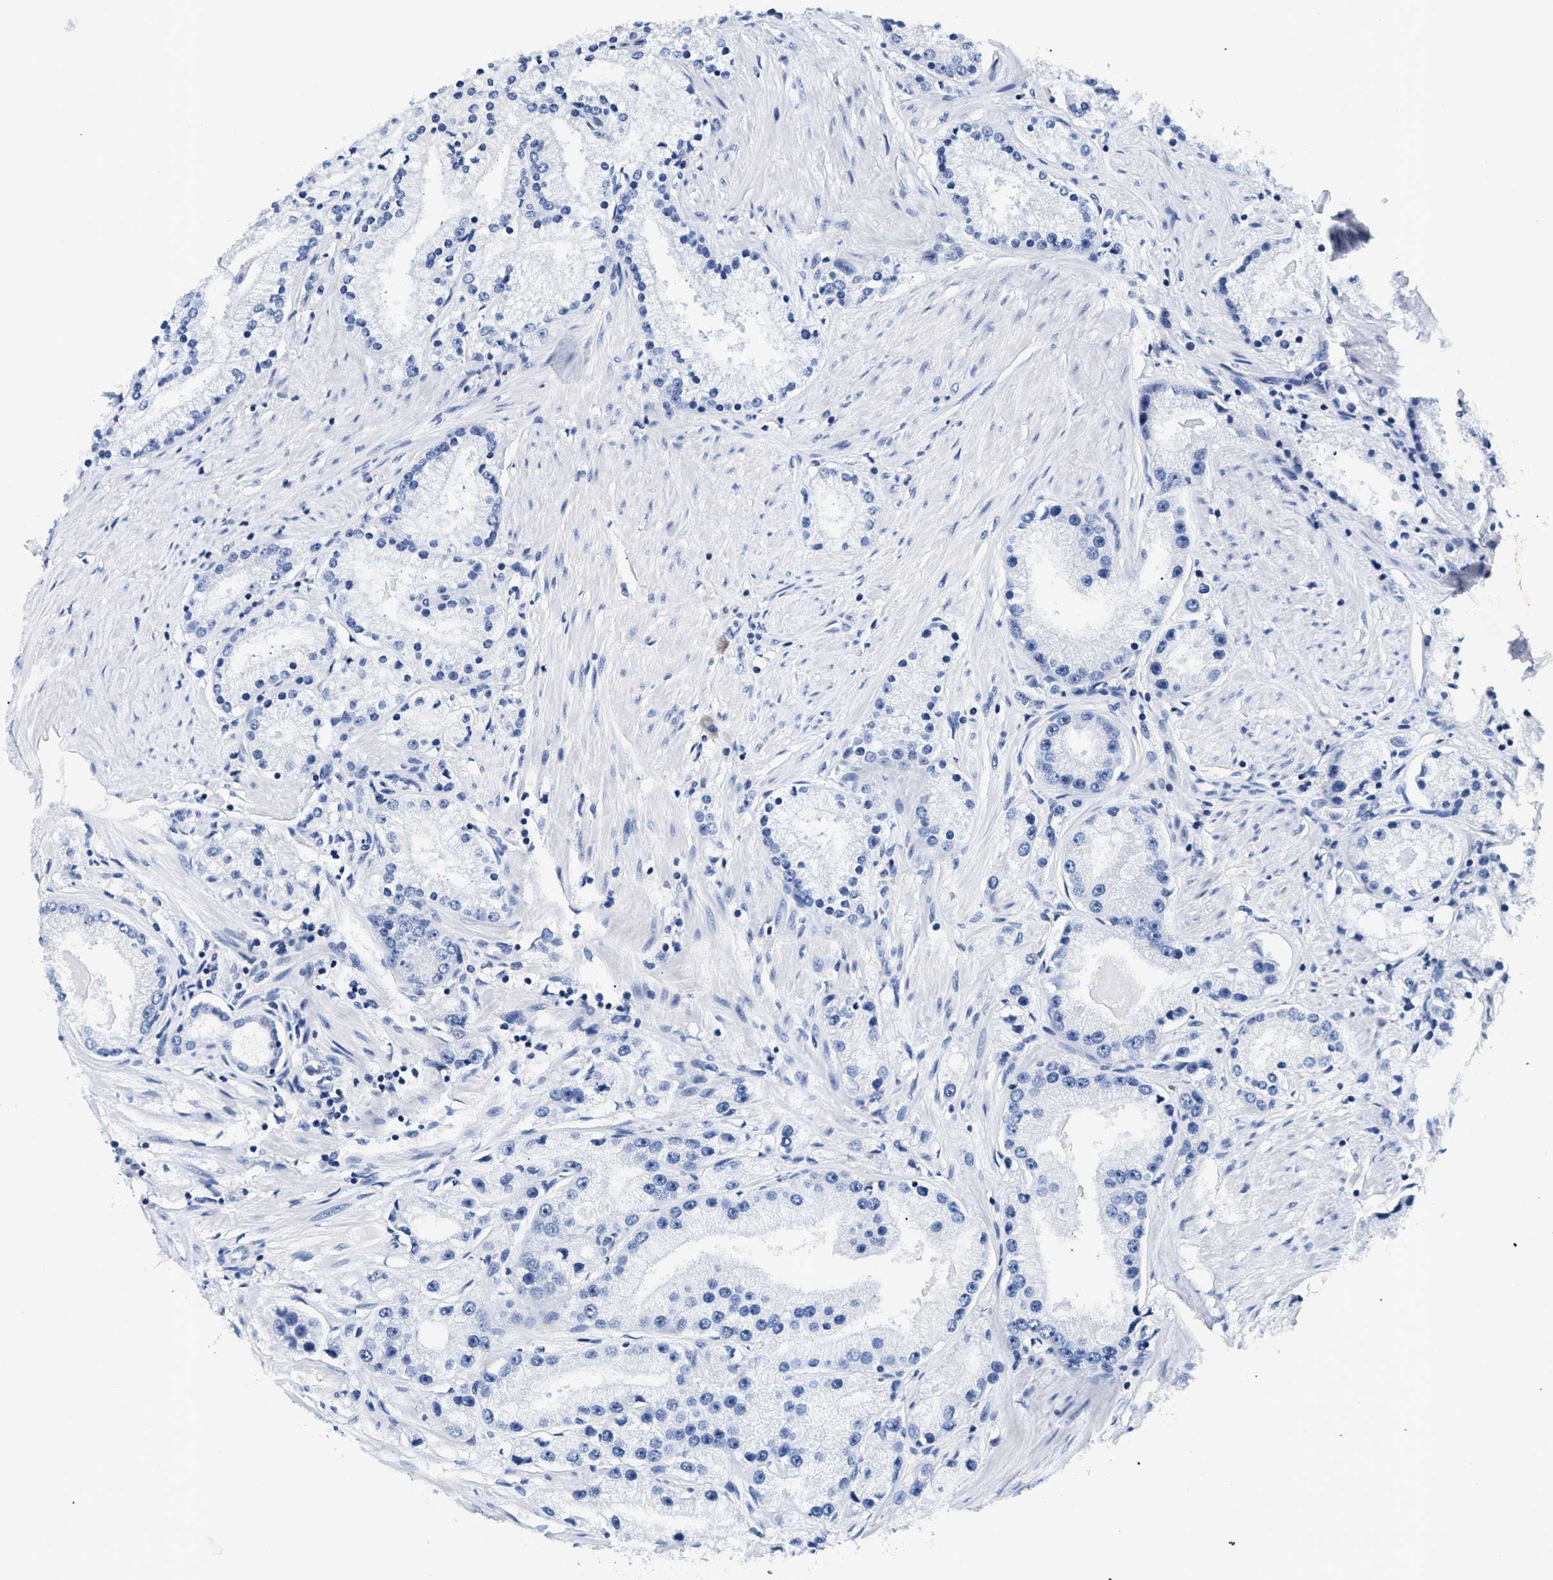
{"staining": {"intensity": "negative", "quantity": "none", "location": "none"}, "tissue": "prostate cancer", "cell_type": "Tumor cells", "image_type": "cancer", "snomed": [{"axis": "morphology", "description": "Adenocarcinoma, Low grade"}, {"axis": "topography", "description": "Prostate"}], "caption": "A high-resolution histopathology image shows immunohistochemistry staining of prostate cancer (low-grade adenocarcinoma), which demonstrates no significant expression in tumor cells.", "gene": "MEA1", "patient": {"sex": "male", "age": 63}}